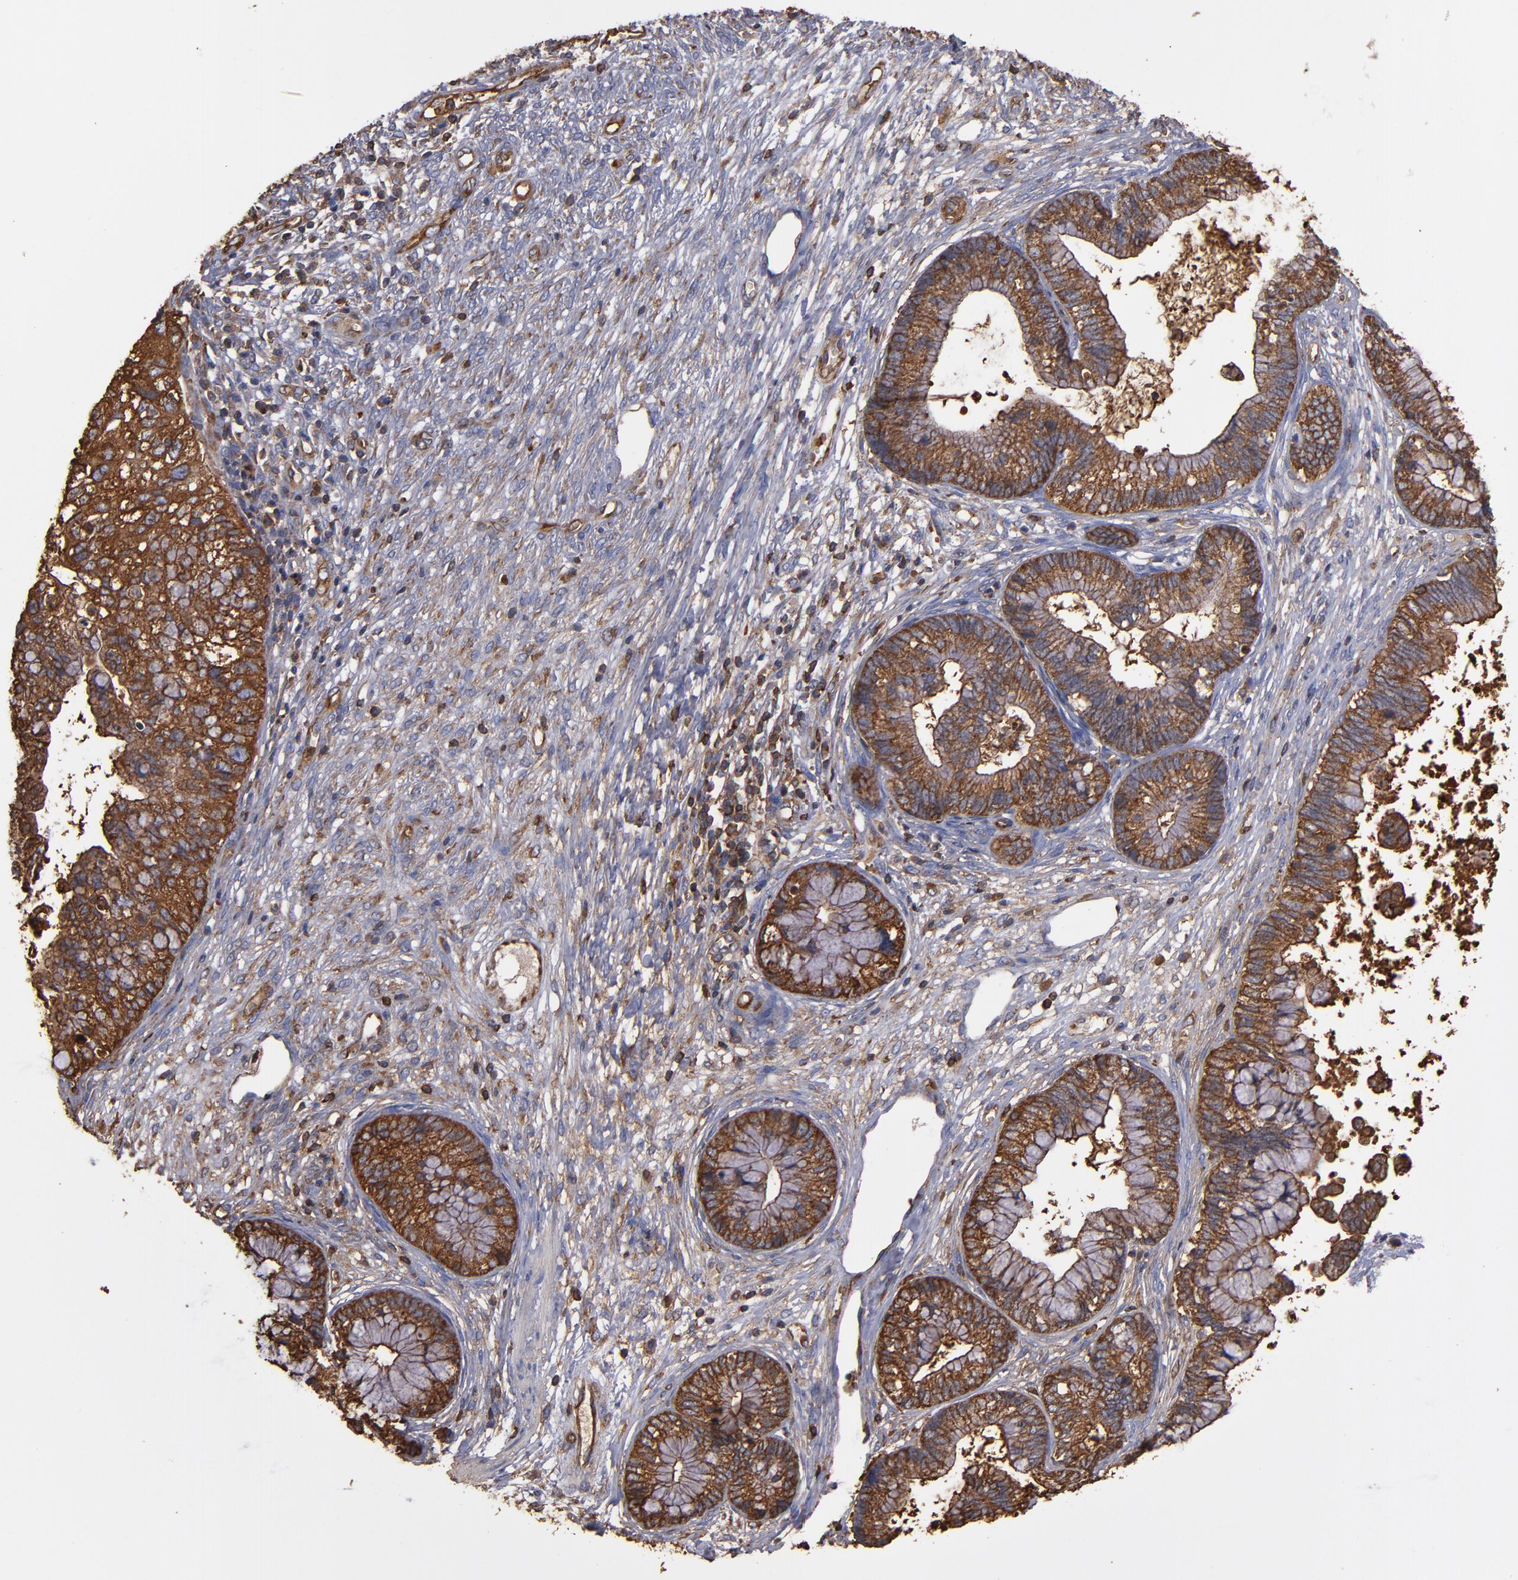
{"staining": {"intensity": "moderate", "quantity": ">75%", "location": "cytoplasmic/membranous"}, "tissue": "cervical cancer", "cell_type": "Tumor cells", "image_type": "cancer", "snomed": [{"axis": "morphology", "description": "Adenocarcinoma, NOS"}, {"axis": "topography", "description": "Cervix"}], "caption": "Cervical adenocarcinoma stained for a protein (brown) reveals moderate cytoplasmic/membranous positive expression in about >75% of tumor cells.", "gene": "ACTN4", "patient": {"sex": "female", "age": 44}}